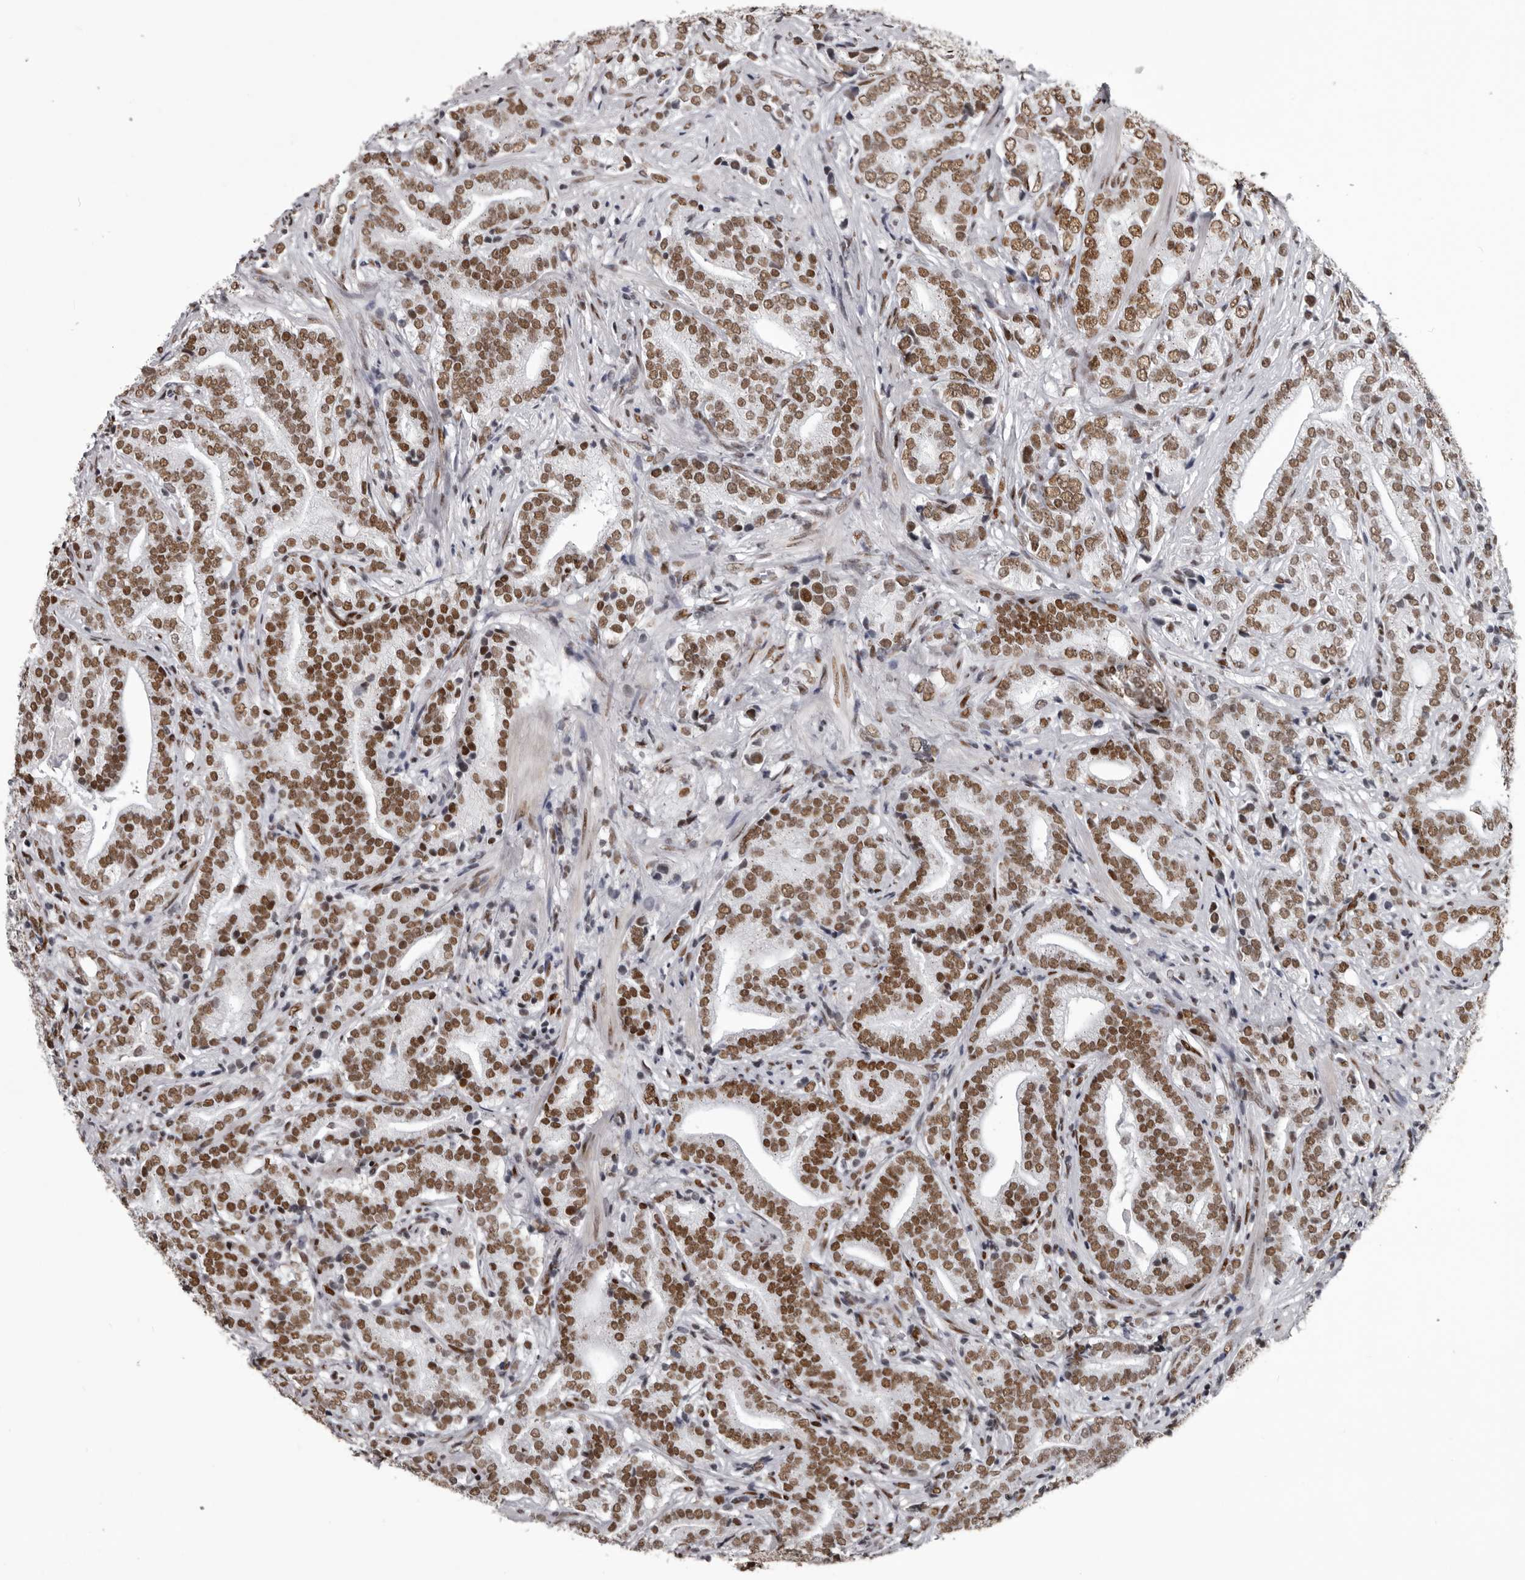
{"staining": {"intensity": "moderate", "quantity": ">75%", "location": "nuclear"}, "tissue": "prostate cancer", "cell_type": "Tumor cells", "image_type": "cancer", "snomed": [{"axis": "morphology", "description": "Adenocarcinoma, High grade"}, {"axis": "topography", "description": "Prostate"}], "caption": "Immunohistochemical staining of prostate cancer (high-grade adenocarcinoma) exhibits medium levels of moderate nuclear staining in about >75% of tumor cells.", "gene": "NUMA1", "patient": {"sex": "male", "age": 57}}